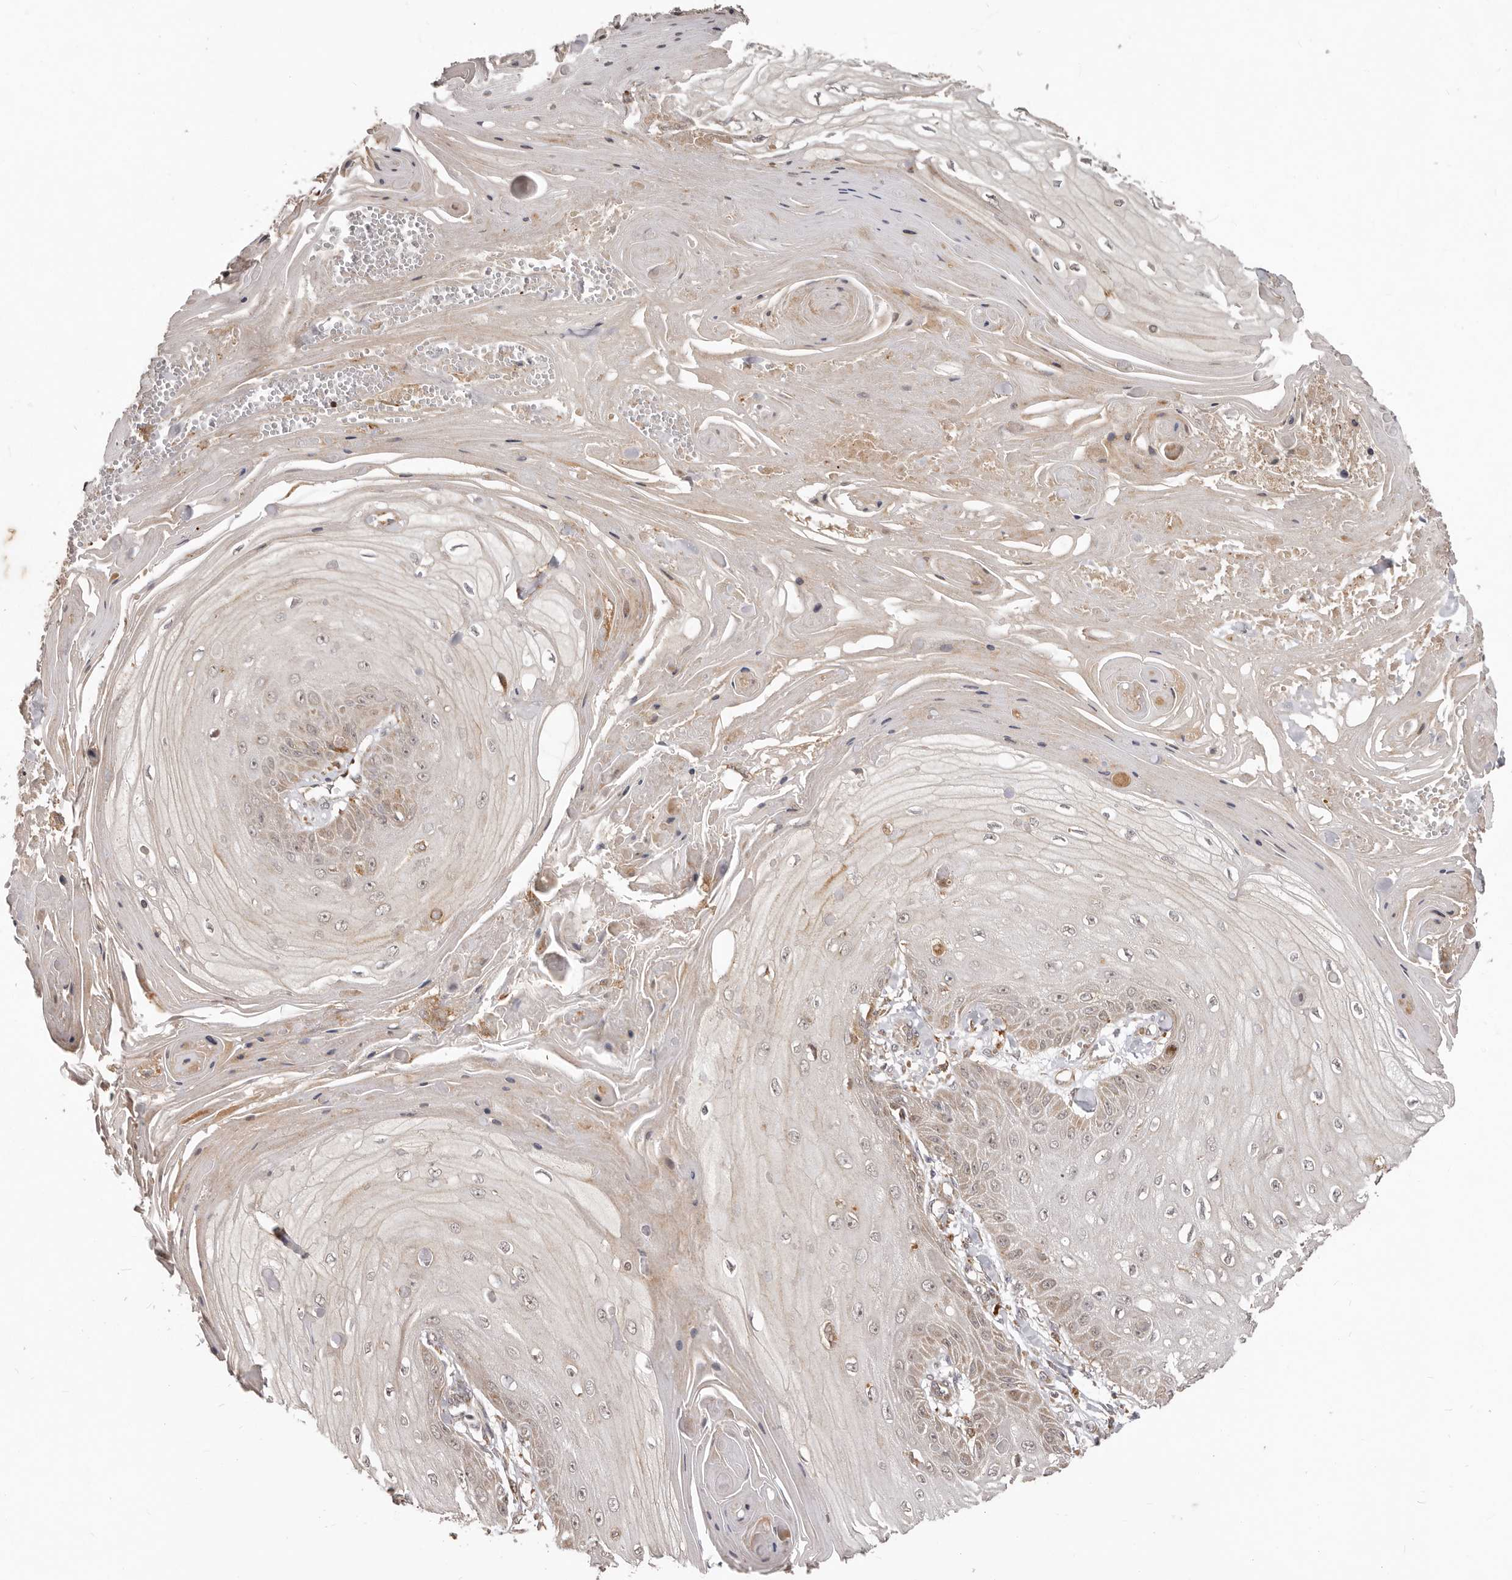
{"staining": {"intensity": "moderate", "quantity": "<25%", "location": "cytoplasmic/membranous,nuclear"}, "tissue": "skin cancer", "cell_type": "Tumor cells", "image_type": "cancer", "snomed": [{"axis": "morphology", "description": "Squamous cell carcinoma, NOS"}, {"axis": "topography", "description": "Skin"}], "caption": "Skin cancer (squamous cell carcinoma) stained with a brown dye shows moderate cytoplasmic/membranous and nuclear positive expression in about <25% of tumor cells.", "gene": "RNF187", "patient": {"sex": "male", "age": 74}}